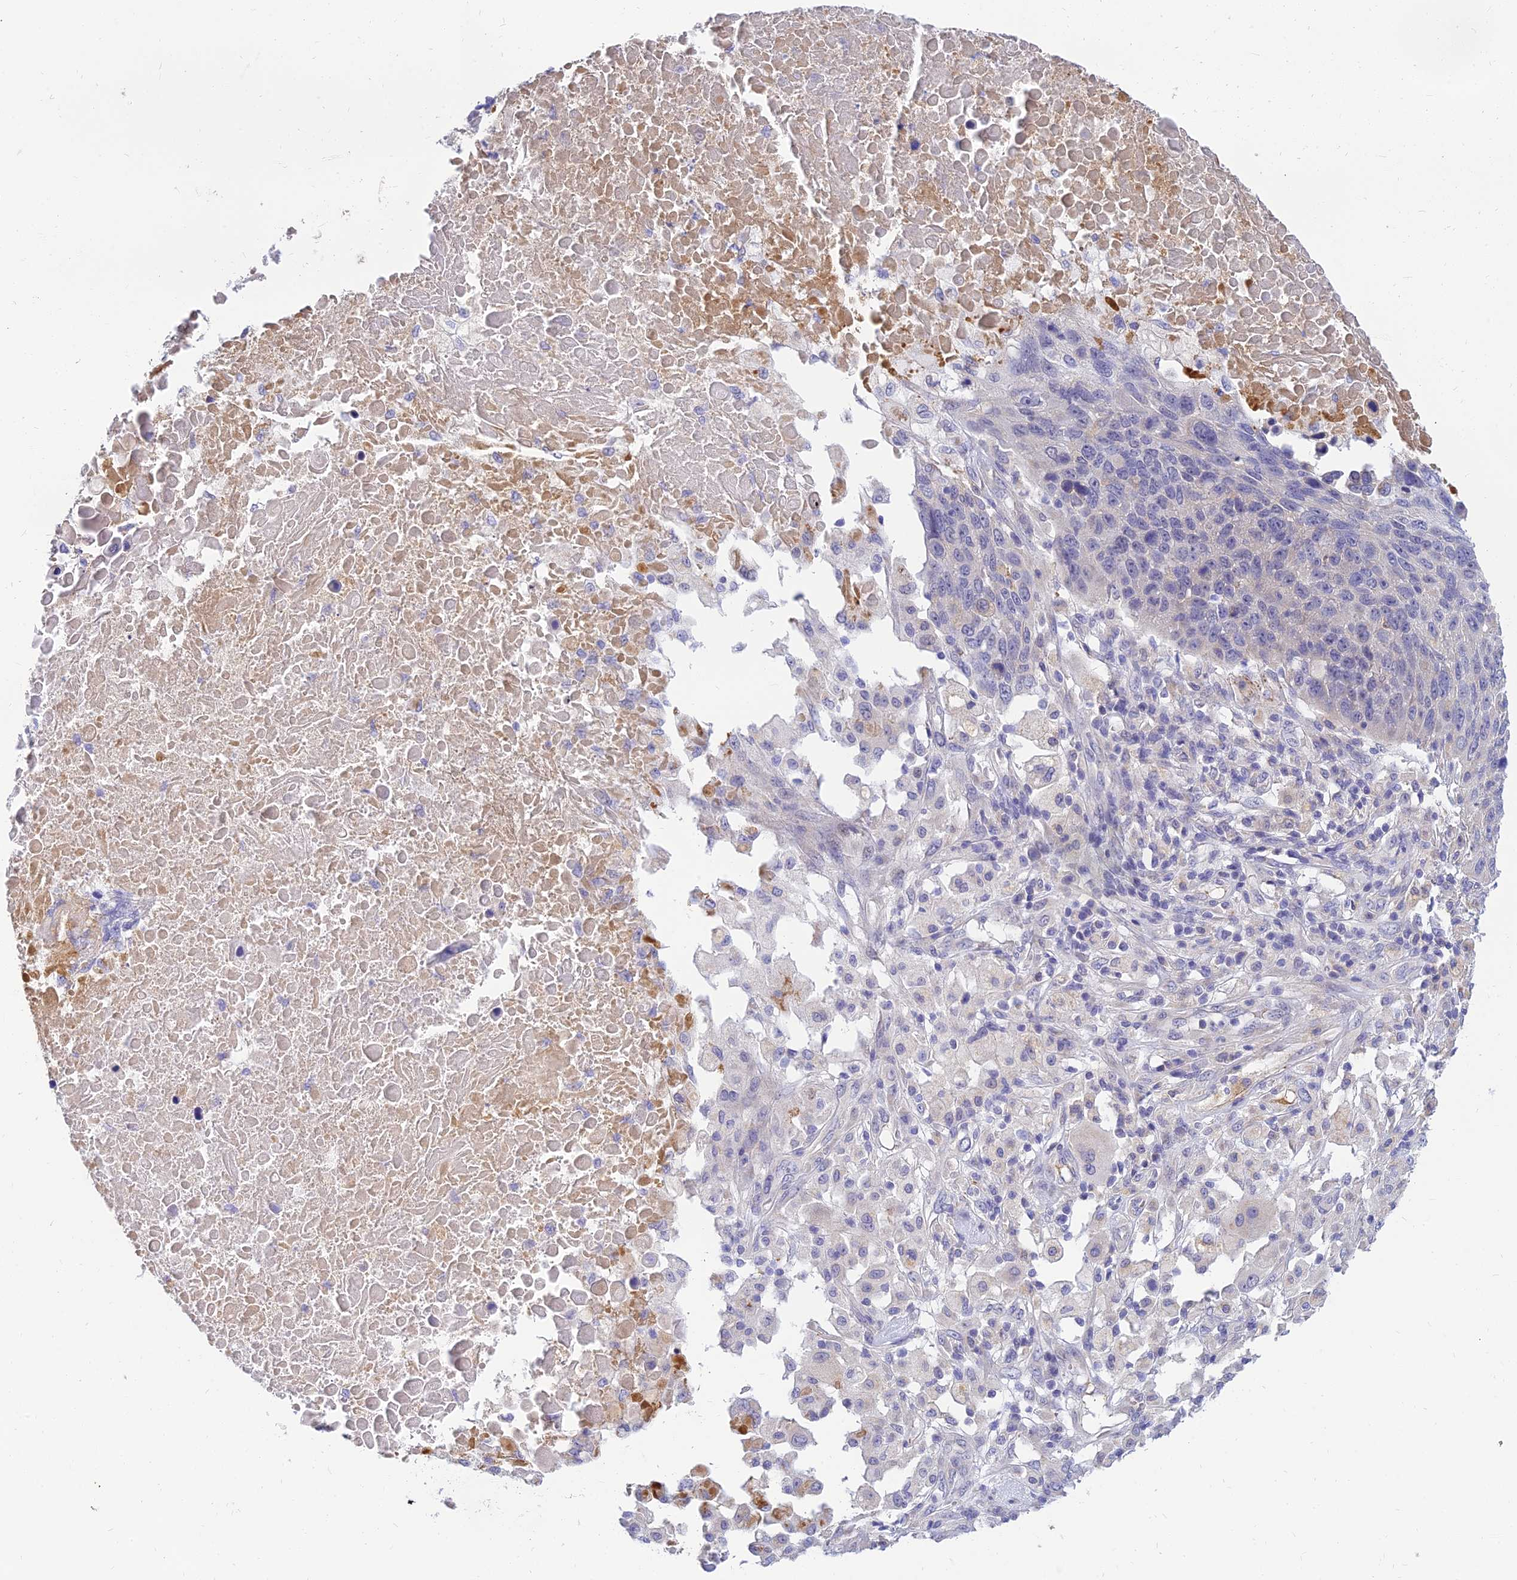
{"staining": {"intensity": "negative", "quantity": "none", "location": "none"}, "tissue": "lung cancer", "cell_type": "Tumor cells", "image_type": "cancer", "snomed": [{"axis": "morphology", "description": "Normal tissue, NOS"}, {"axis": "morphology", "description": "Squamous cell carcinoma, NOS"}, {"axis": "topography", "description": "Lymph node"}, {"axis": "topography", "description": "Lung"}], "caption": "IHC photomicrograph of neoplastic tissue: human lung squamous cell carcinoma stained with DAB exhibits no significant protein positivity in tumor cells.", "gene": "ANKS4B", "patient": {"sex": "male", "age": 66}}